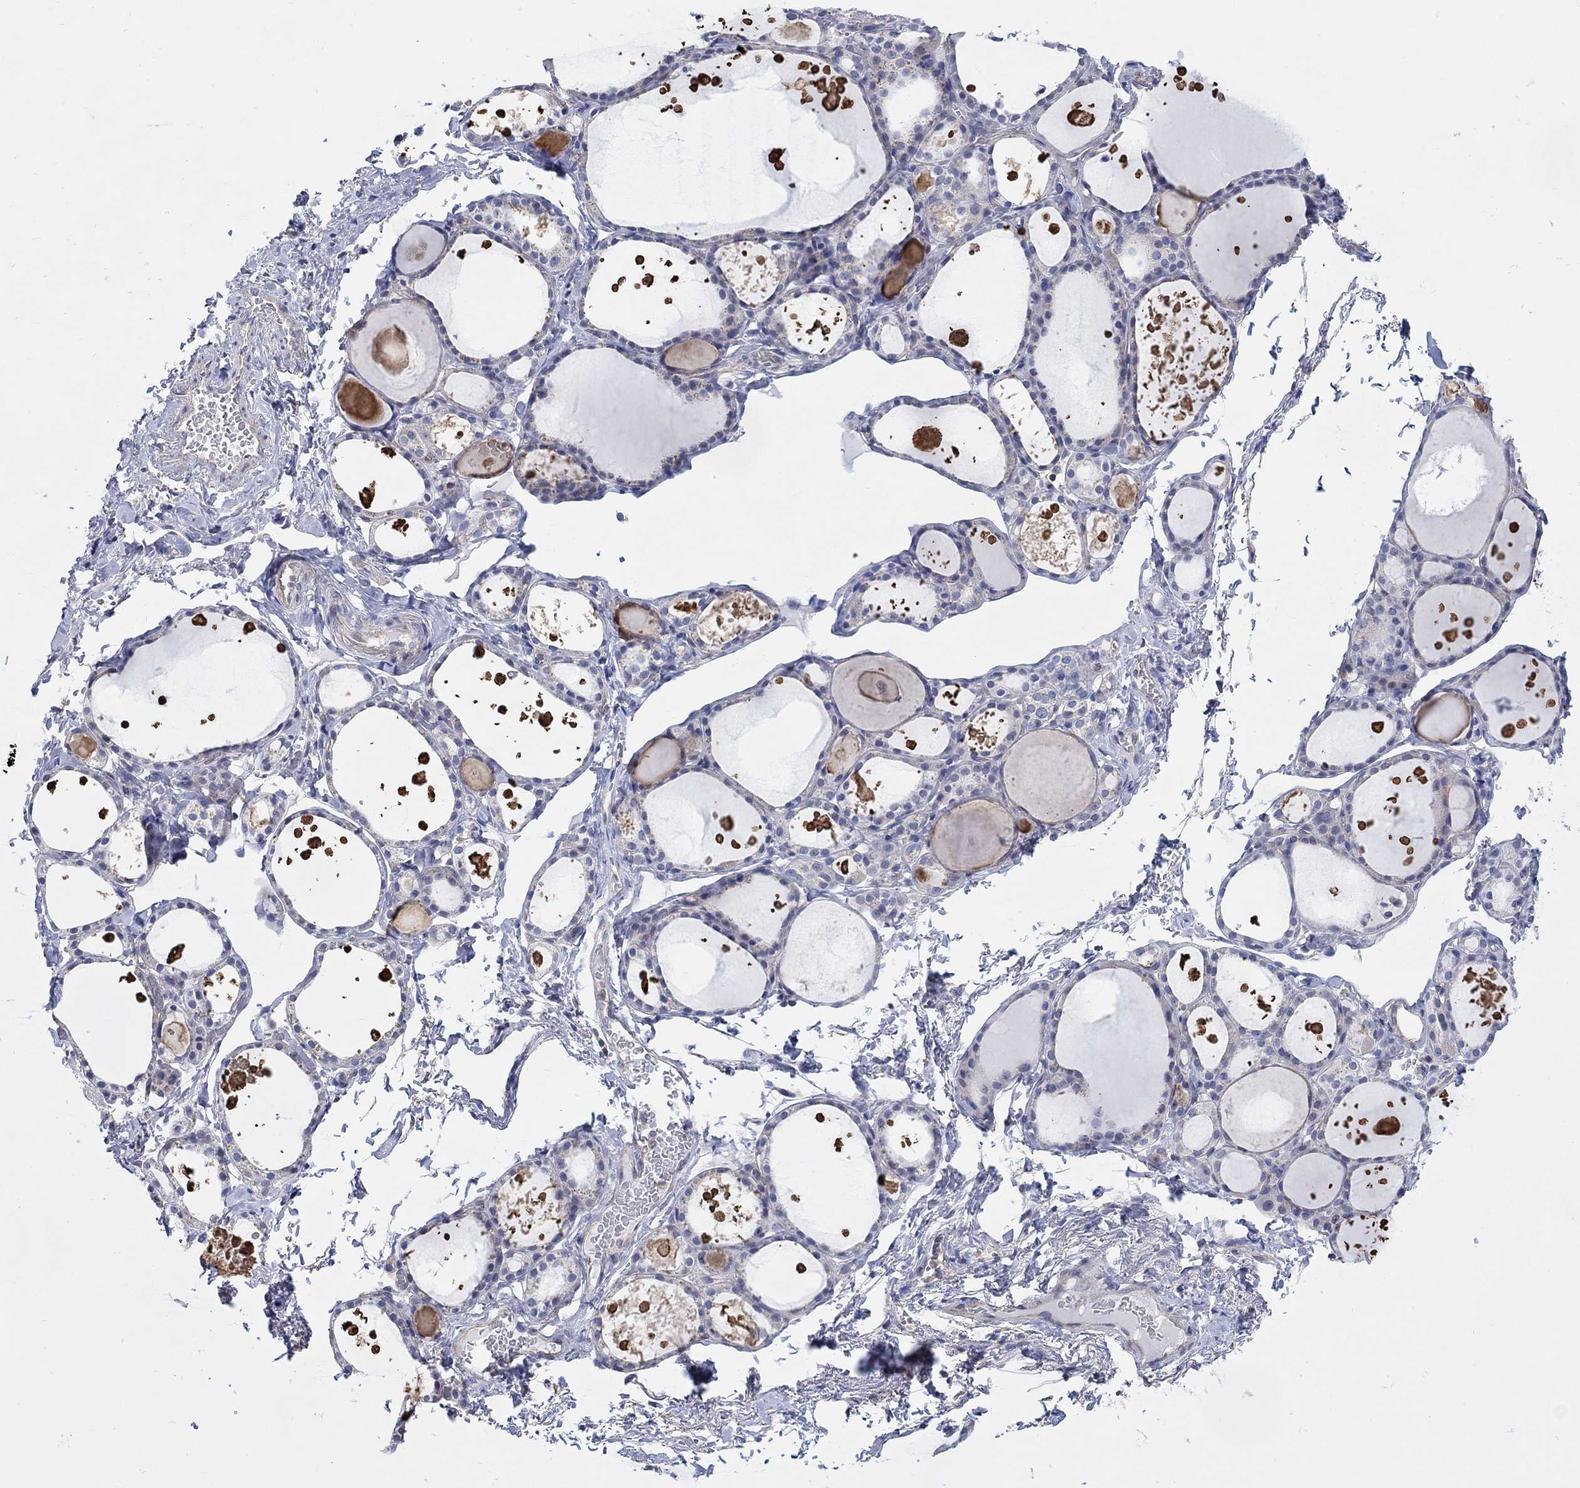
{"staining": {"intensity": "negative", "quantity": "none", "location": "none"}, "tissue": "thyroid gland", "cell_type": "Glandular cells", "image_type": "normal", "snomed": [{"axis": "morphology", "description": "Normal tissue, NOS"}, {"axis": "topography", "description": "Thyroid gland"}], "caption": "An immunohistochemistry (IHC) histopathology image of benign thyroid gland is shown. There is no staining in glandular cells of thyroid gland.", "gene": "TEKT3", "patient": {"sex": "male", "age": 68}}